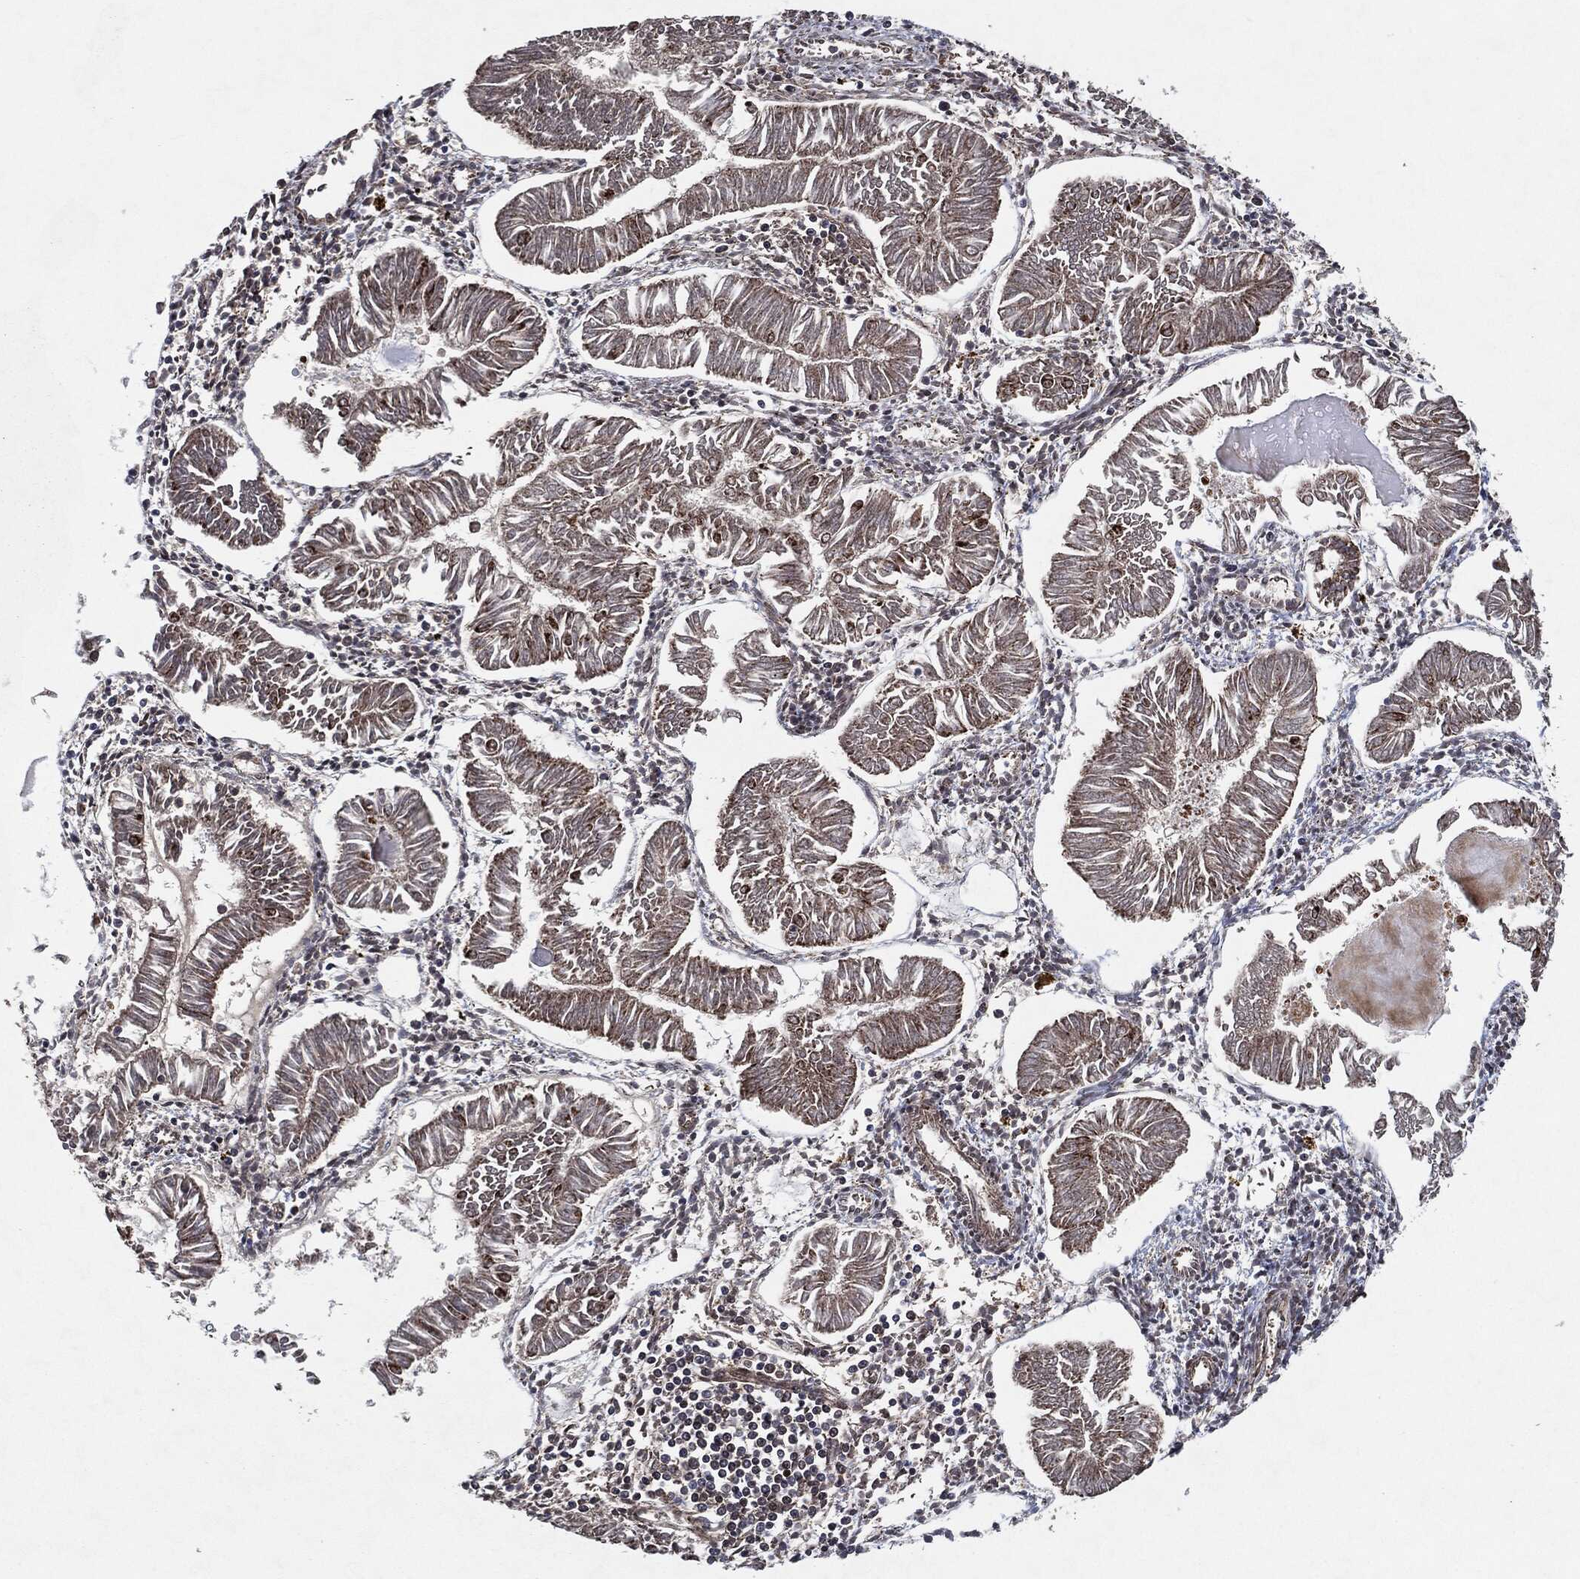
{"staining": {"intensity": "negative", "quantity": "none", "location": "none"}, "tissue": "endometrial cancer", "cell_type": "Tumor cells", "image_type": "cancer", "snomed": [{"axis": "morphology", "description": "Adenocarcinoma, NOS"}, {"axis": "topography", "description": "Endometrium"}], "caption": "High power microscopy photomicrograph of an immunohistochemistry micrograph of endometrial cancer (adenocarcinoma), revealing no significant staining in tumor cells.", "gene": "BCAR1", "patient": {"sex": "female", "age": 53}}